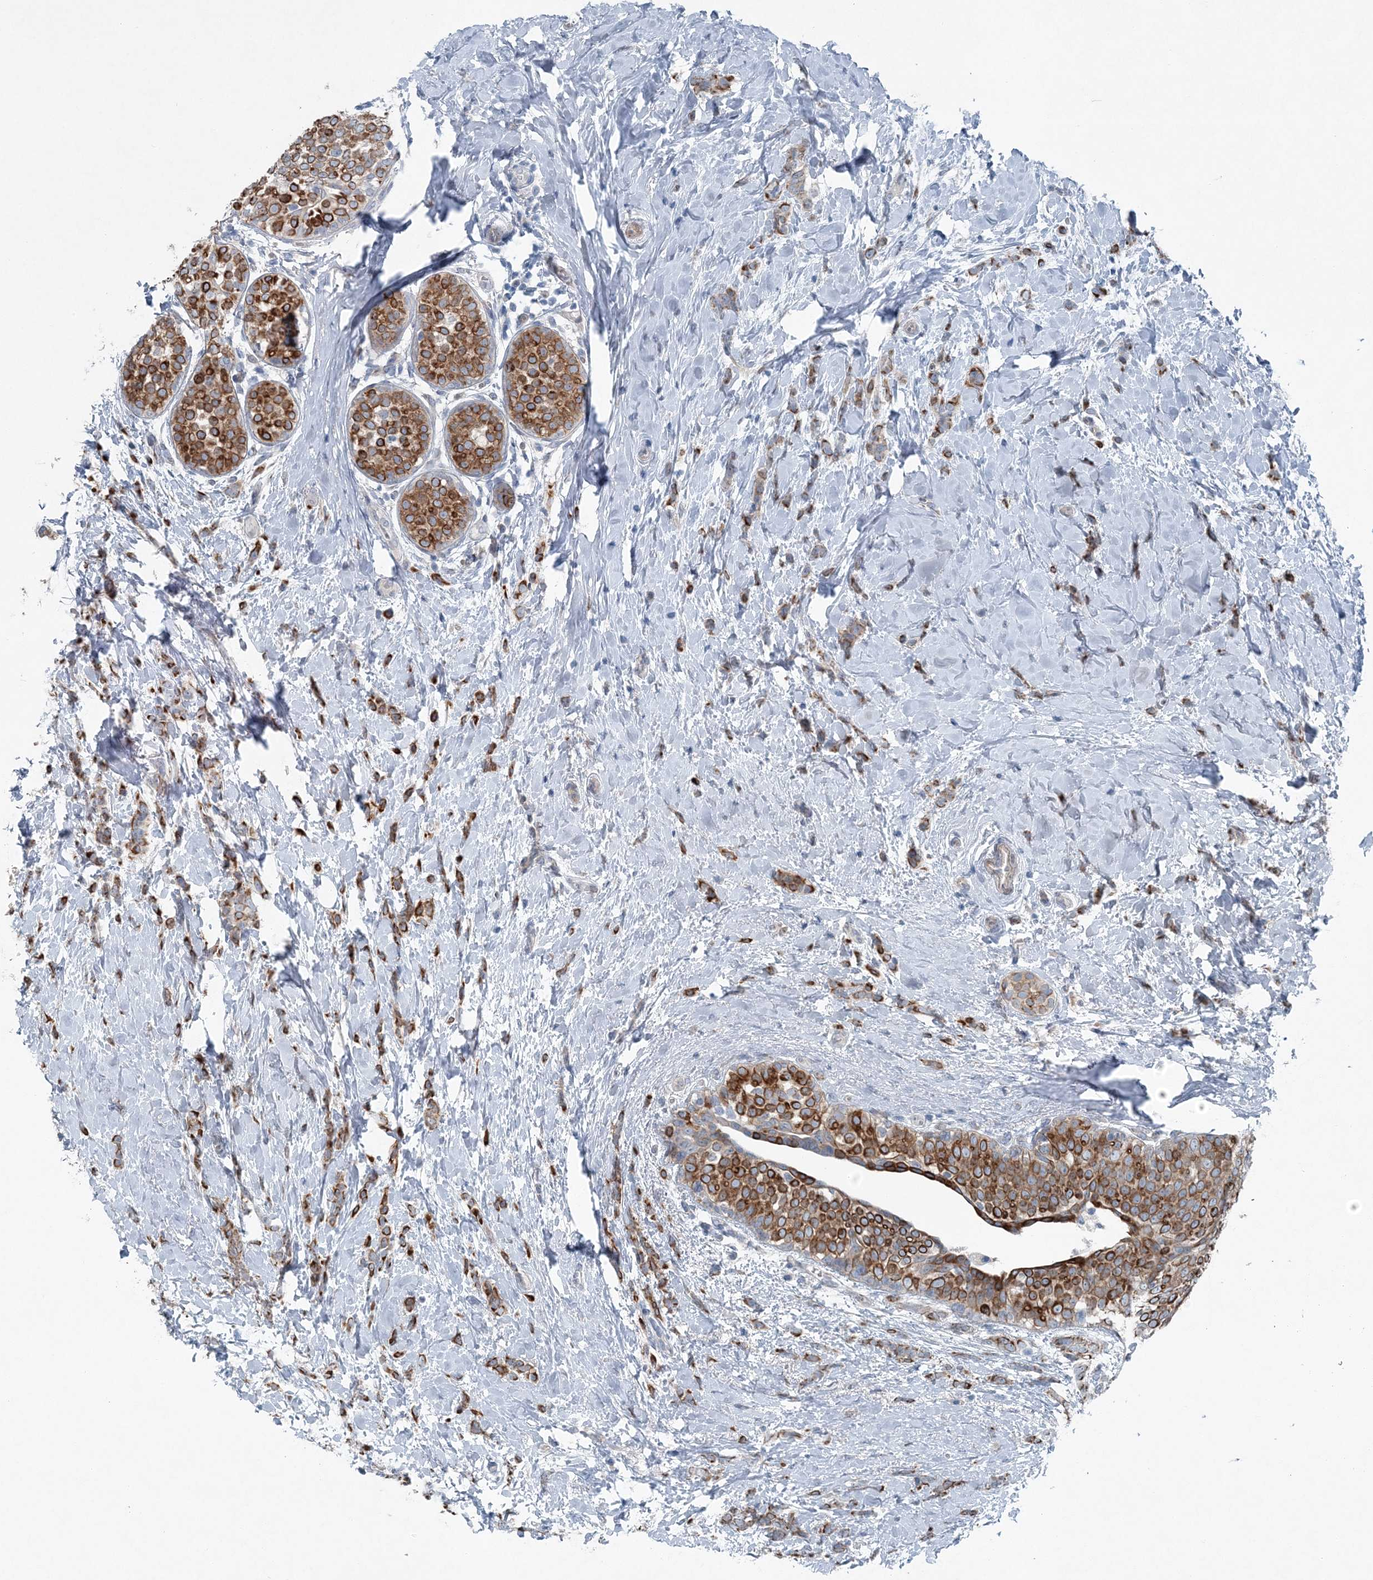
{"staining": {"intensity": "strong", "quantity": "25%-75%", "location": "cytoplasmic/membranous"}, "tissue": "breast cancer", "cell_type": "Tumor cells", "image_type": "cancer", "snomed": [{"axis": "morphology", "description": "Lobular carcinoma, in situ"}, {"axis": "morphology", "description": "Lobular carcinoma"}, {"axis": "topography", "description": "Breast"}], "caption": "Tumor cells demonstrate strong cytoplasmic/membranous staining in approximately 25%-75% of cells in breast cancer (lobular carcinoma in situ). The protein is stained brown, and the nuclei are stained in blue (DAB IHC with brightfield microscopy, high magnification).", "gene": "KIAA1586", "patient": {"sex": "female", "age": 41}}